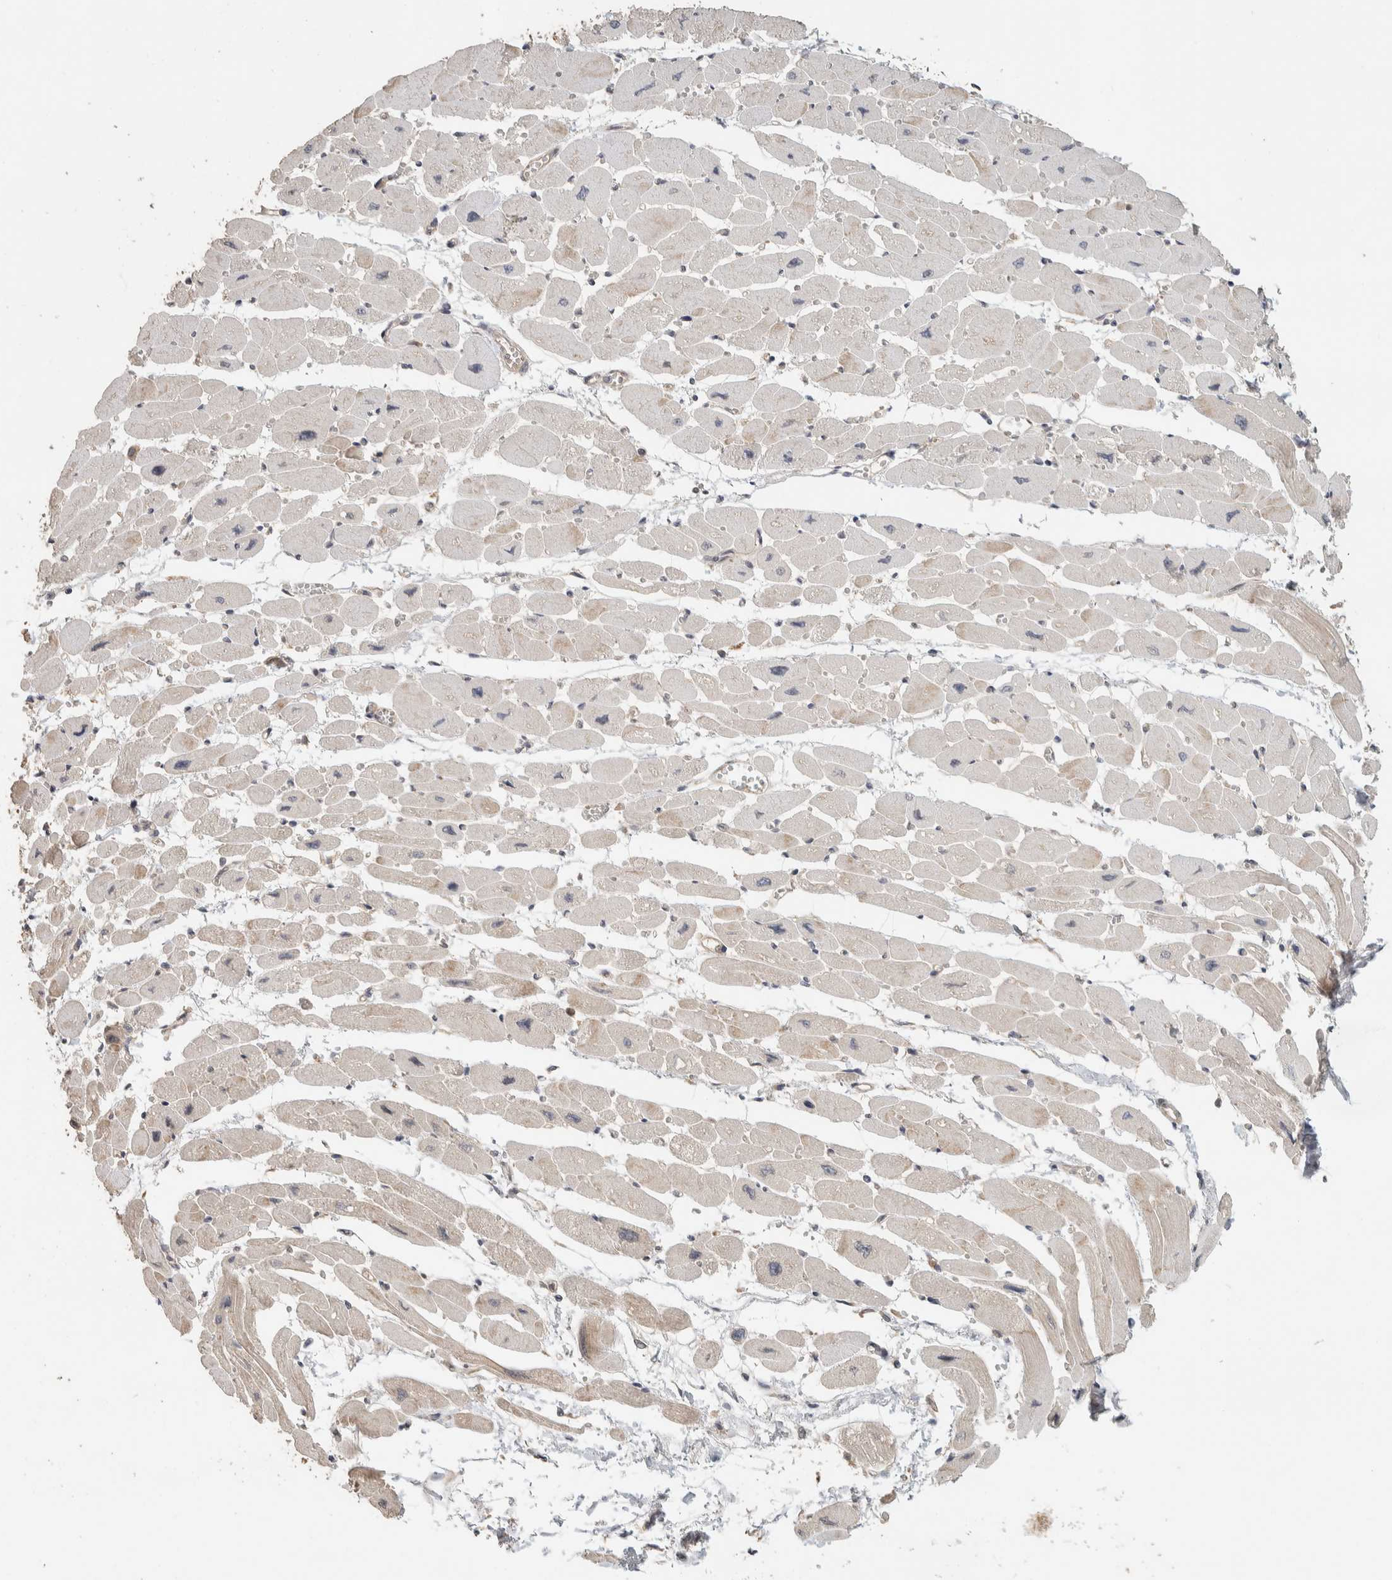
{"staining": {"intensity": "negative", "quantity": "none", "location": "none"}, "tissue": "heart muscle", "cell_type": "Cardiomyocytes", "image_type": "normal", "snomed": [{"axis": "morphology", "description": "Normal tissue, NOS"}, {"axis": "topography", "description": "Heart"}], "caption": "The photomicrograph reveals no significant expression in cardiomyocytes of heart muscle.", "gene": "ADSS2", "patient": {"sex": "female", "age": 54}}